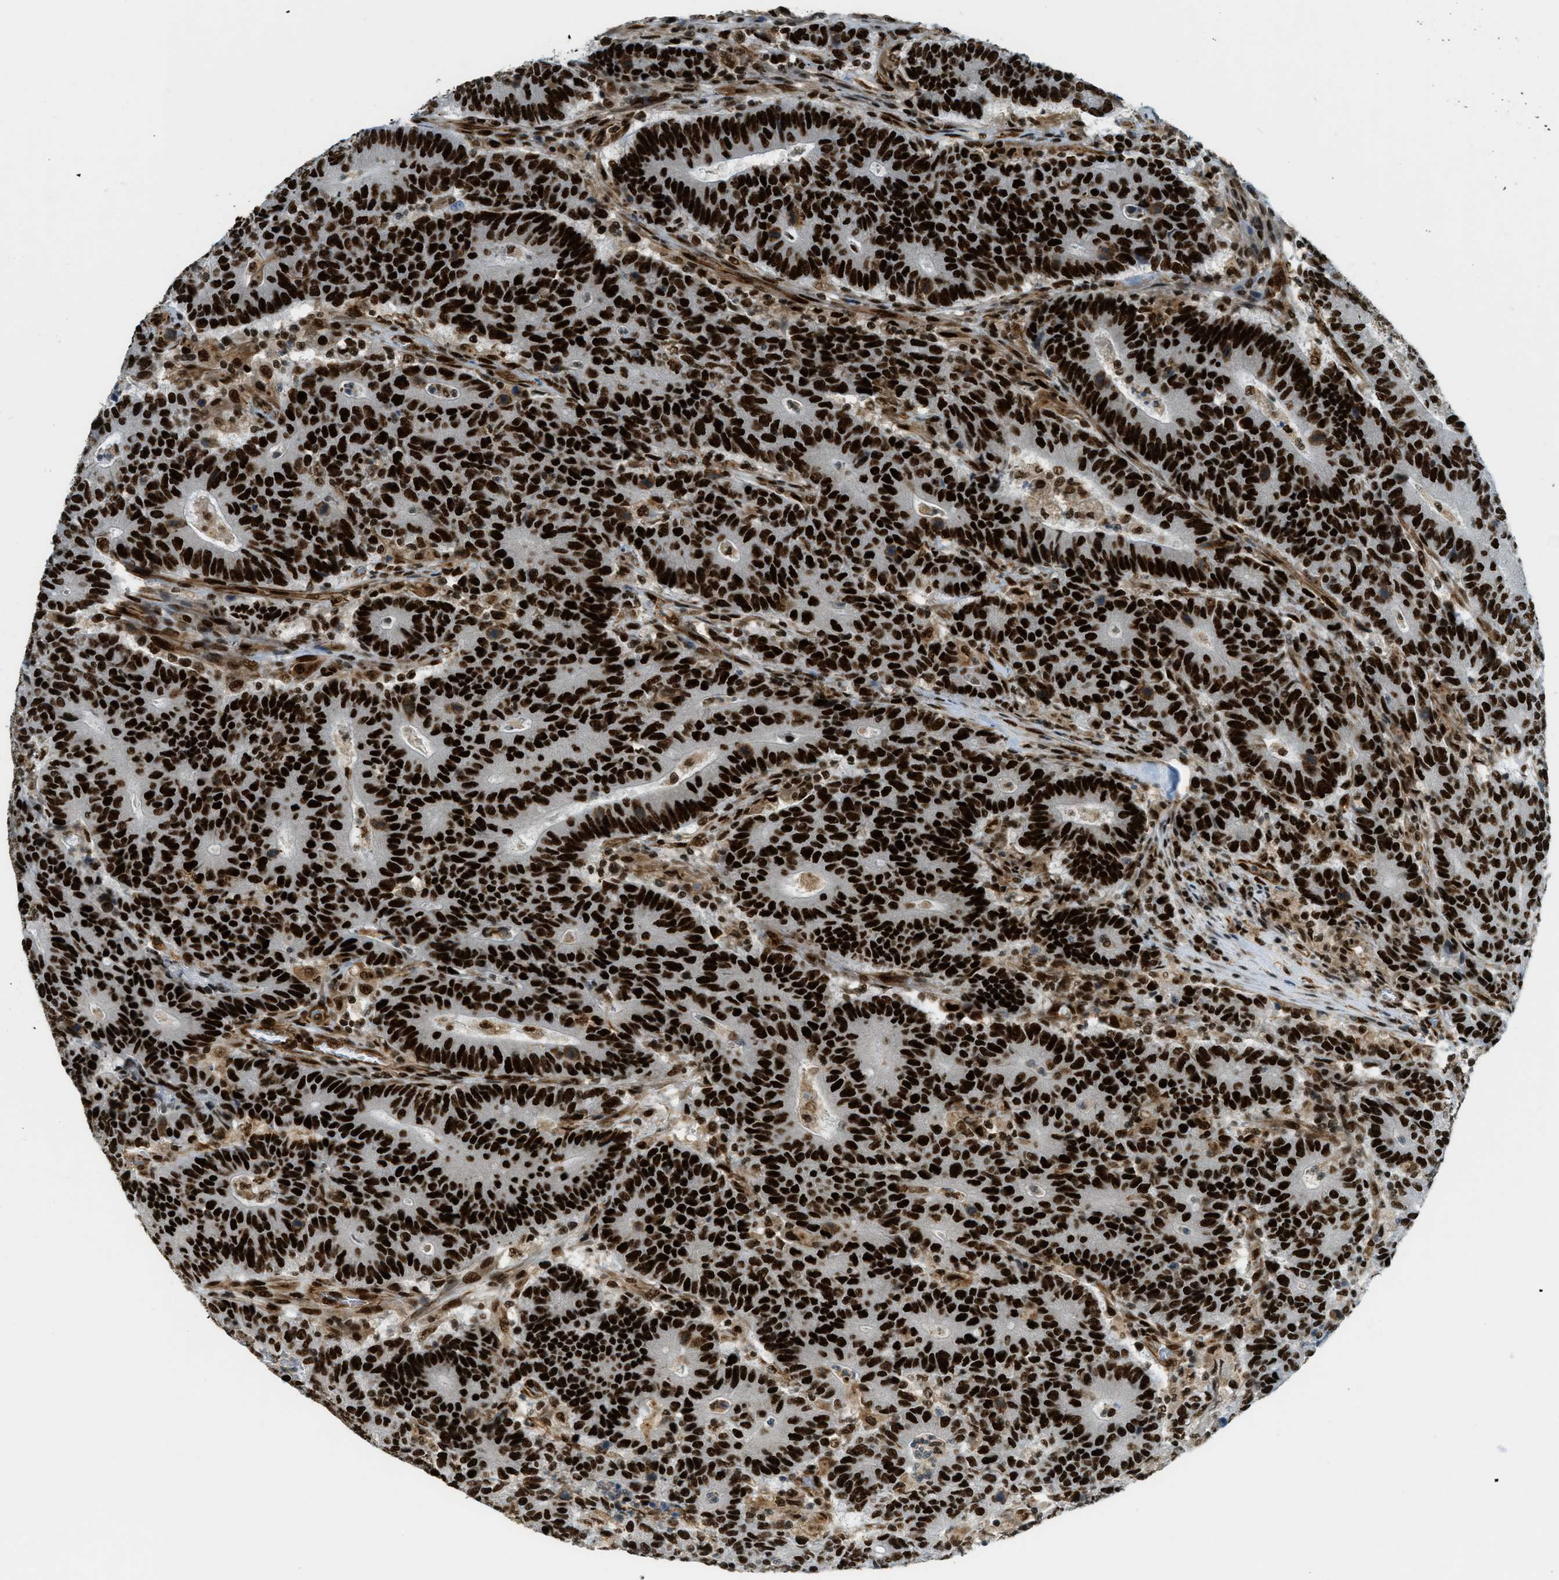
{"staining": {"intensity": "strong", "quantity": ">75%", "location": "nuclear"}, "tissue": "colorectal cancer", "cell_type": "Tumor cells", "image_type": "cancer", "snomed": [{"axis": "morphology", "description": "Normal tissue, NOS"}, {"axis": "morphology", "description": "Adenocarcinoma, NOS"}, {"axis": "topography", "description": "Colon"}], "caption": "This image demonstrates immunohistochemistry staining of human adenocarcinoma (colorectal), with high strong nuclear positivity in about >75% of tumor cells.", "gene": "ZFR", "patient": {"sex": "female", "age": 75}}